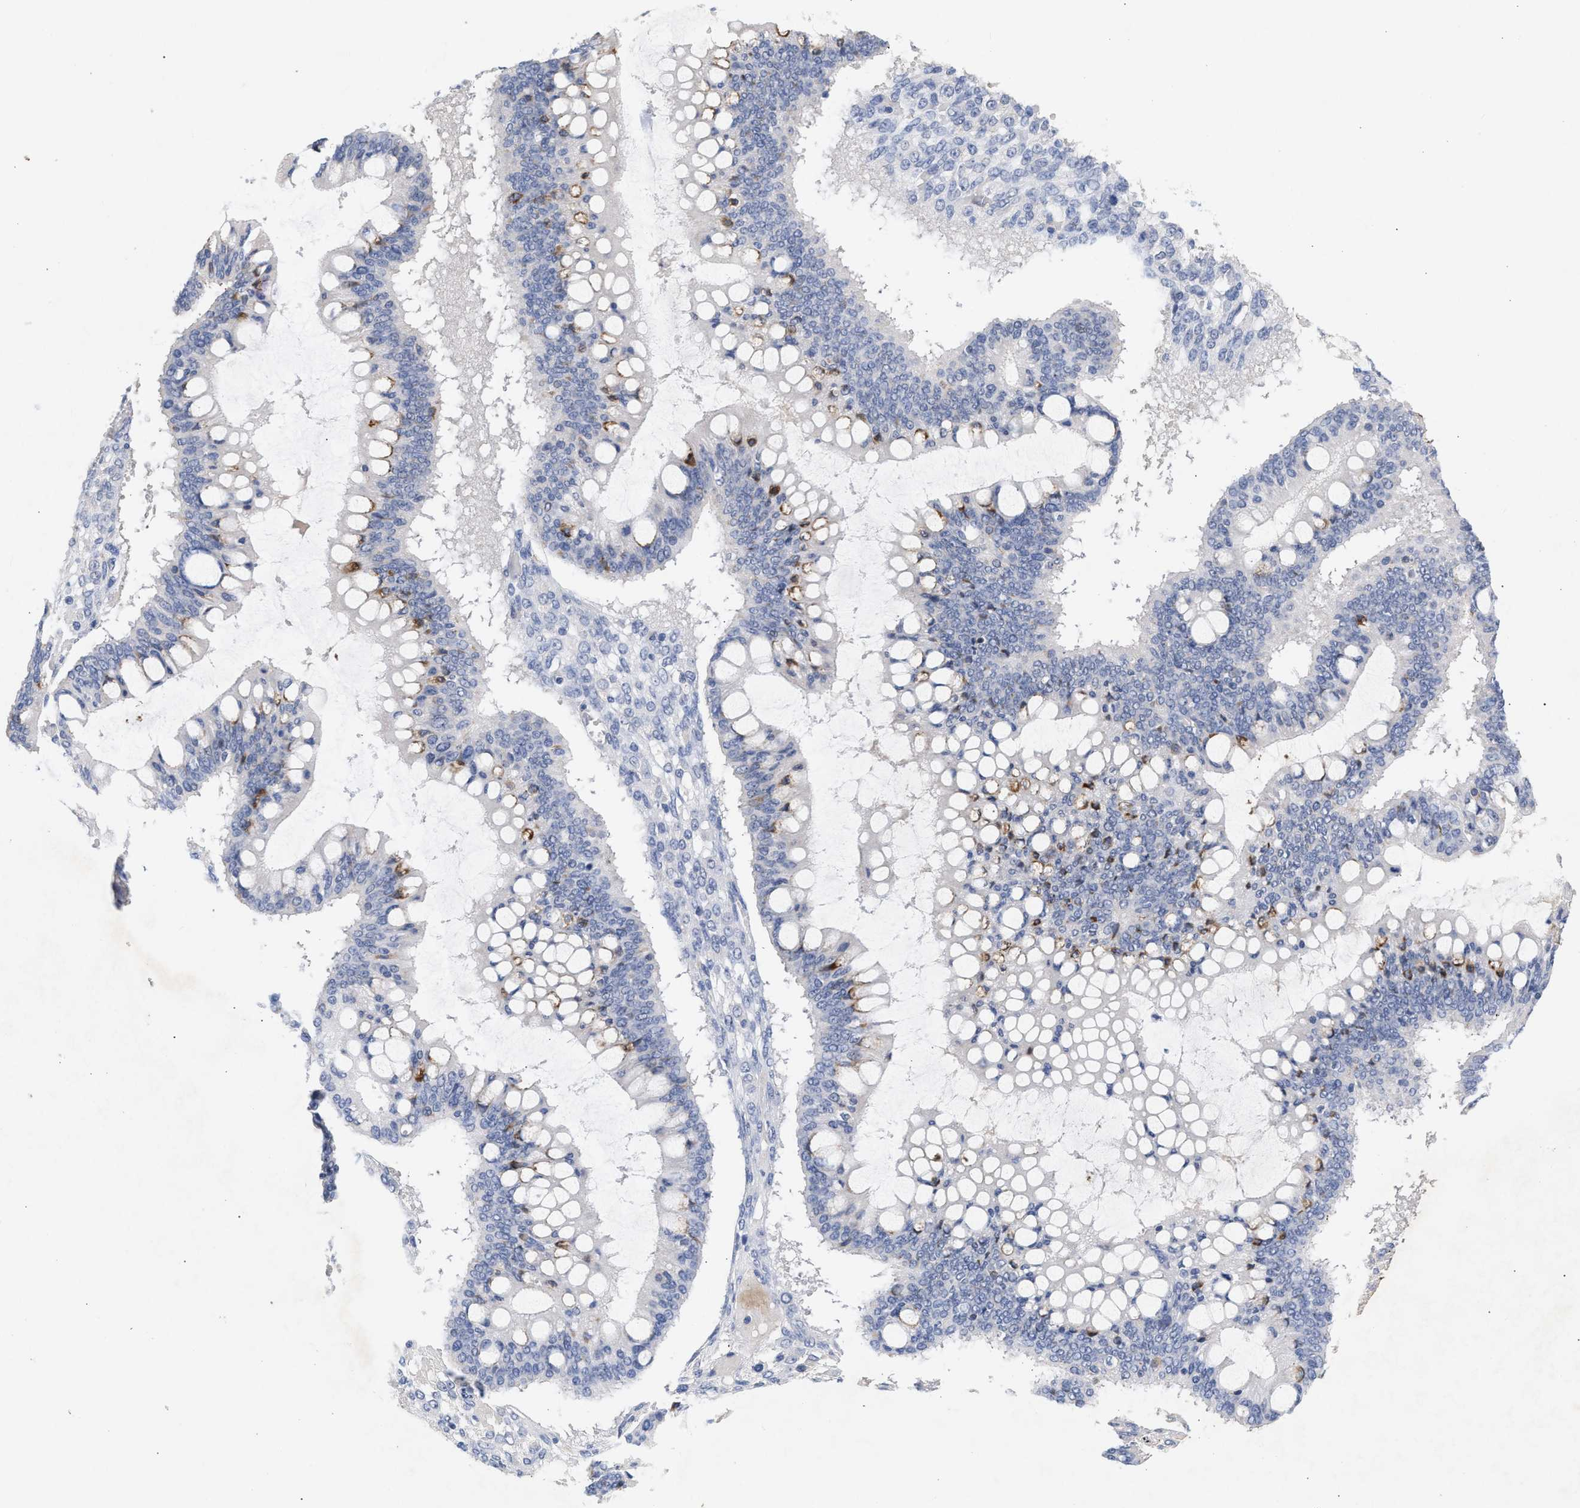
{"staining": {"intensity": "moderate", "quantity": "<25%", "location": "cytoplasmic/membranous"}, "tissue": "ovarian cancer", "cell_type": "Tumor cells", "image_type": "cancer", "snomed": [{"axis": "morphology", "description": "Cystadenocarcinoma, mucinous, NOS"}, {"axis": "topography", "description": "Ovary"}], "caption": "About <25% of tumor cells in ovarian cancer demonstrate moderate cytoplasmic/membranous protein expression as visualized by brown immunohistochemical staining.", "gene": "SELENOM", "patient": {"sex": "female", "age": 73}}